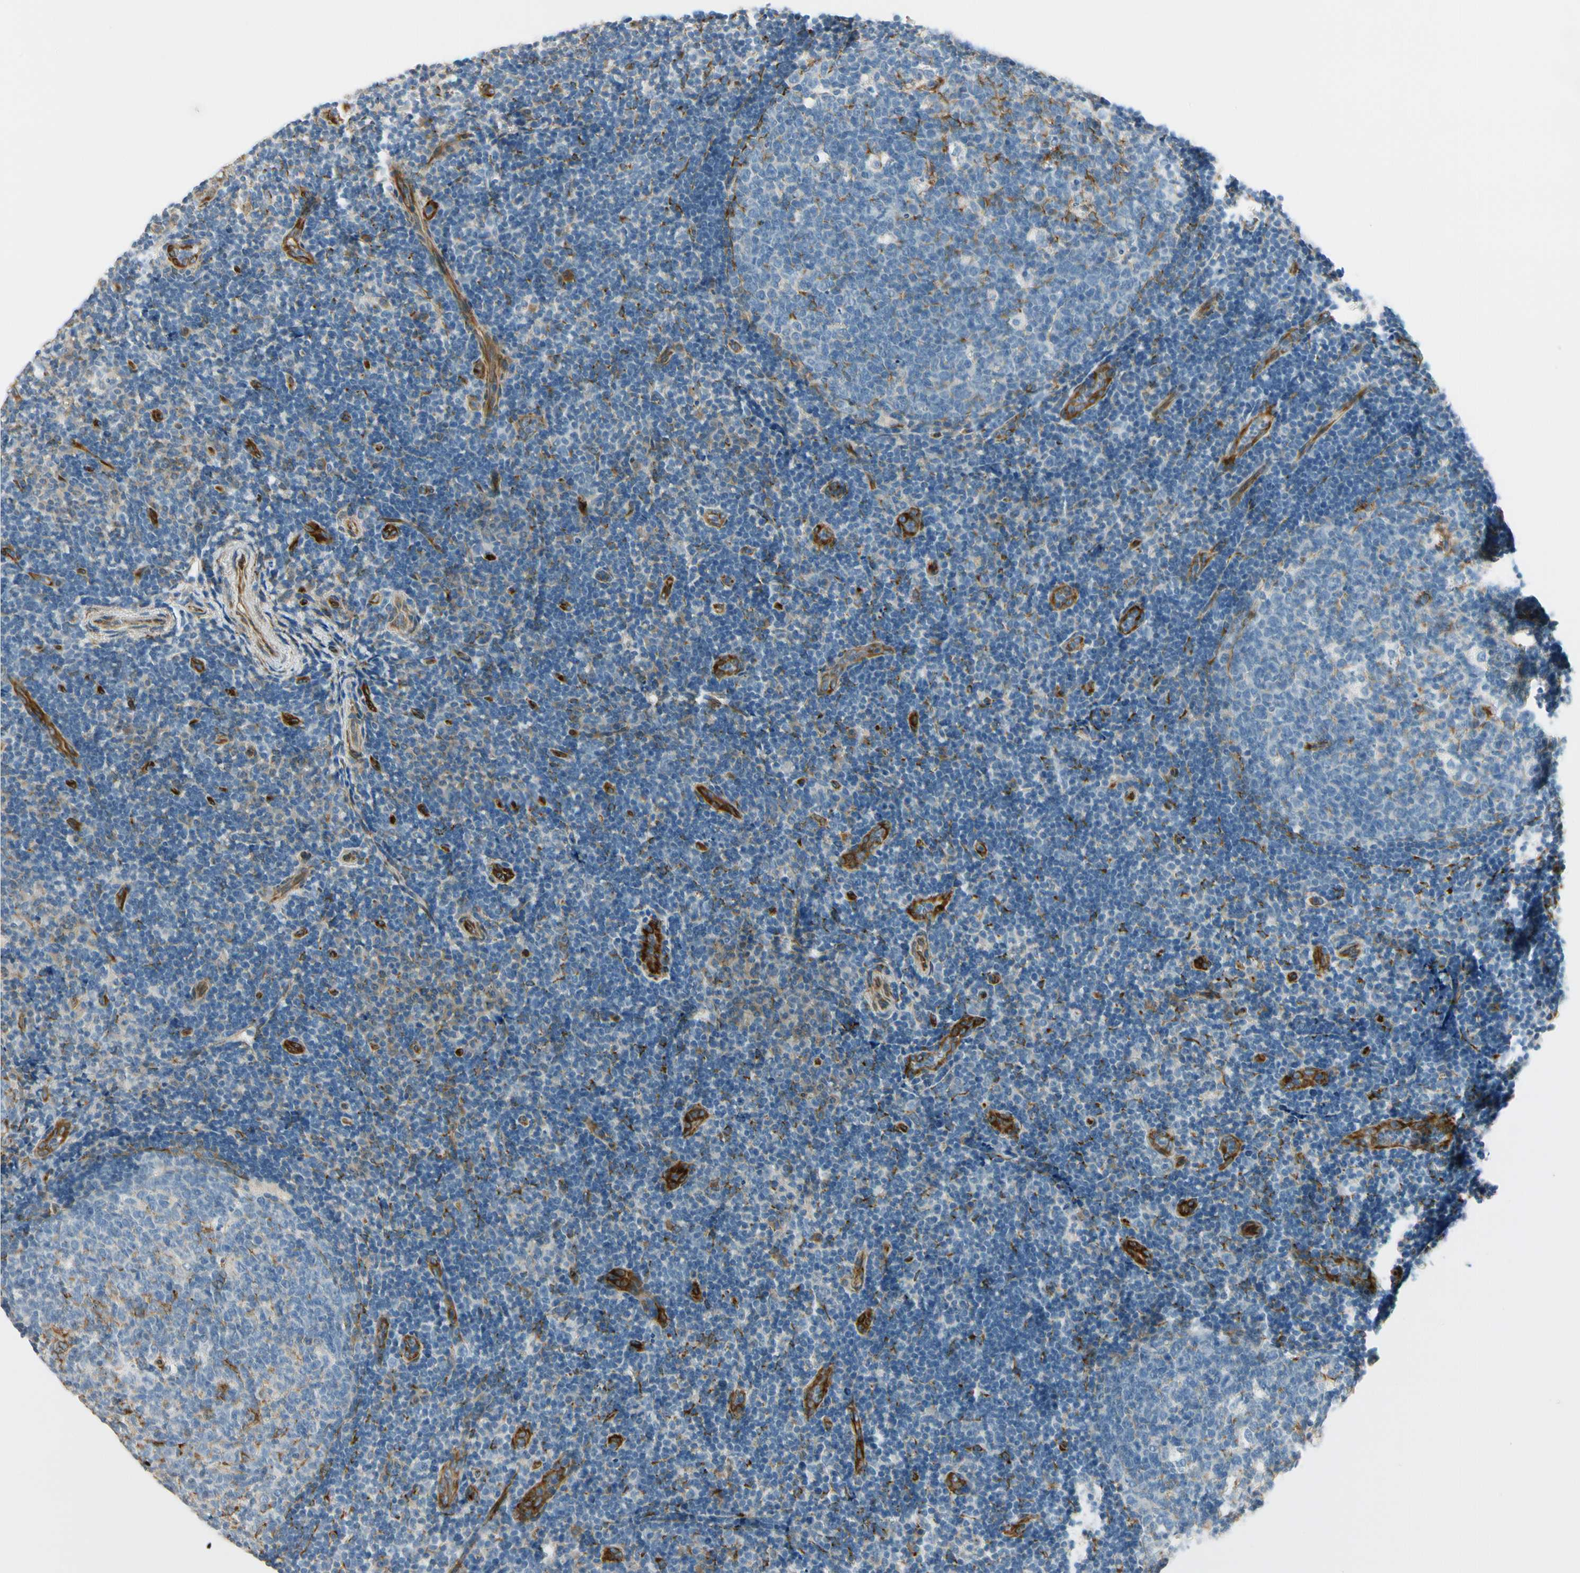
{"staining": {"intensity": "negative", "quantity": "none", "location": "none"}, "tissue": "tonsil", "cell_type": "Germinal center cells", "image_type": "normal", "snomed": [{"axis": "morphology", "description": "Normal tissue, NOS"}, {"axis": "topography", "description": "Tonsil"}], "caption": "IHC of unremarkable tonsil exhibits no staining in germinal center cells.", "gene": "FKBP7", "patient": {"sex": "female", "age": 40}}